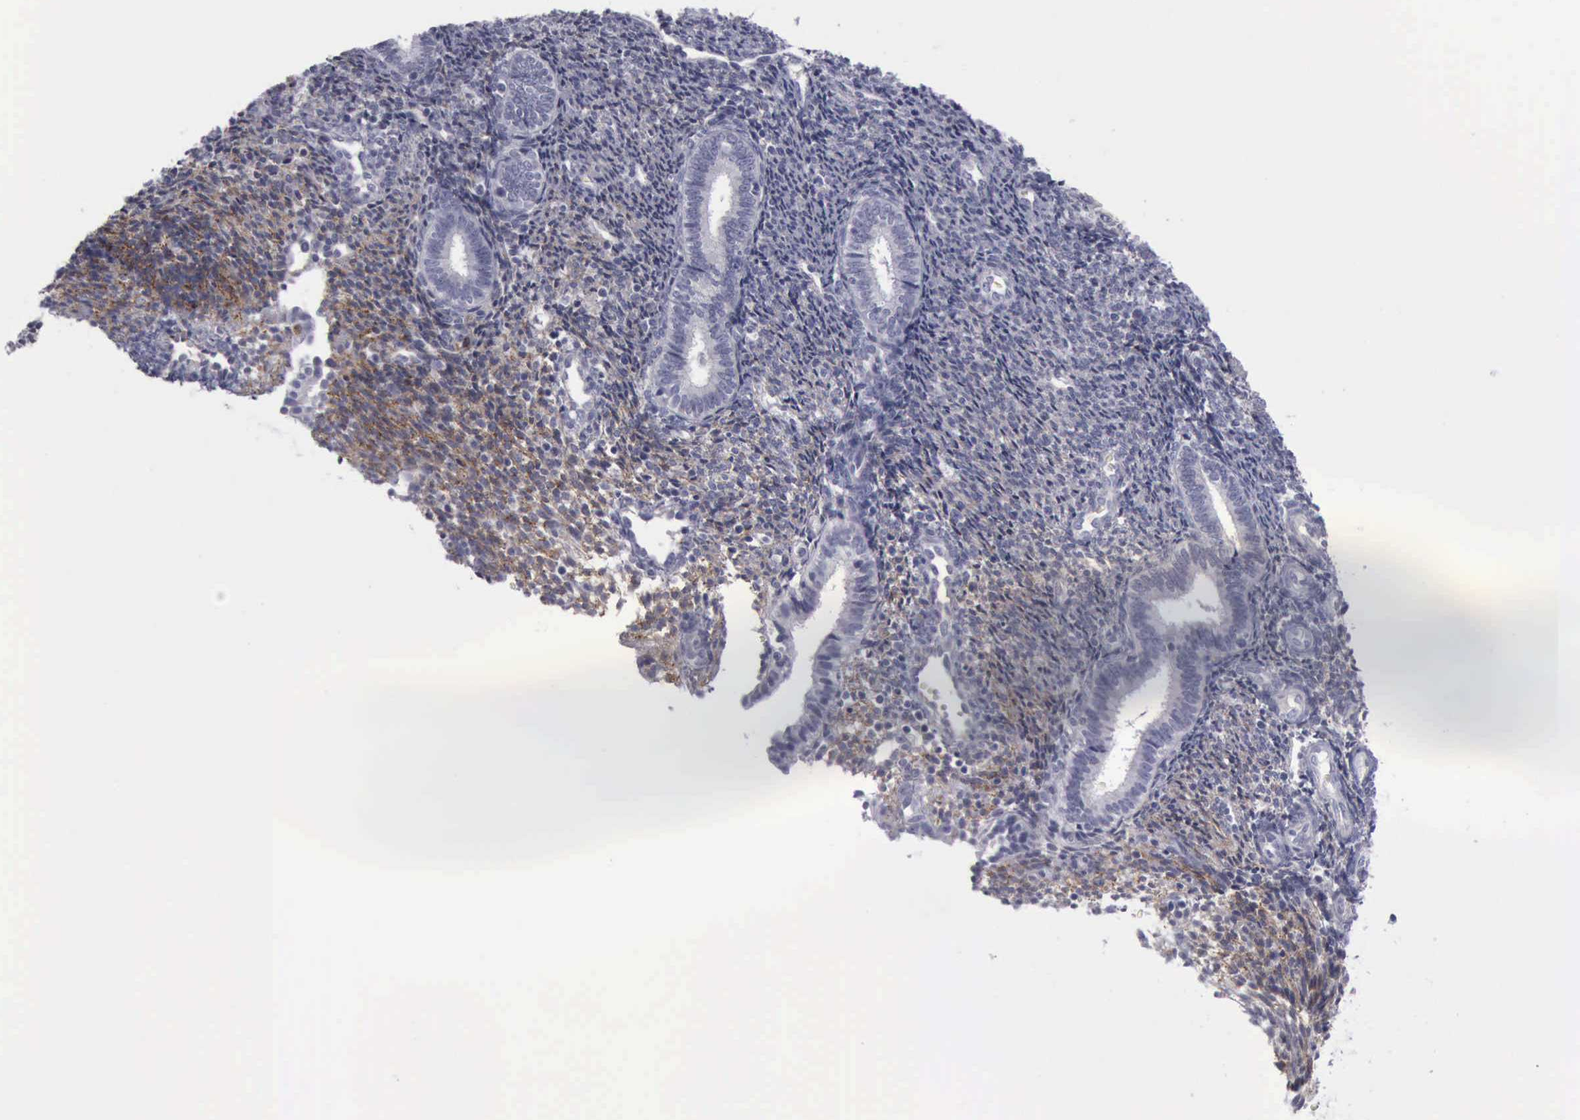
{"staining": {"intensity": "moderate", "quantity": "25%-75%", "location": "cytoplasmic/membranous"}, "tissue": "endometrium", "cell_type": "Cells in endometrial stroma", "image_type": "normal", "snomed": [{"axis": "morphology", "description": "Normal tissue, NOS"}, {"axis": "topography", "description": "Endometrium"}], "caption": "This photomicrograph demonstrates IHC staining of unremarkable endometrium, with medium moderate cytoplasmic/membranous staining in about 25%-75% of cells in endometrial stroma.", "gene": "CDH2", "patient": {"sex": "female", "age": 27}}